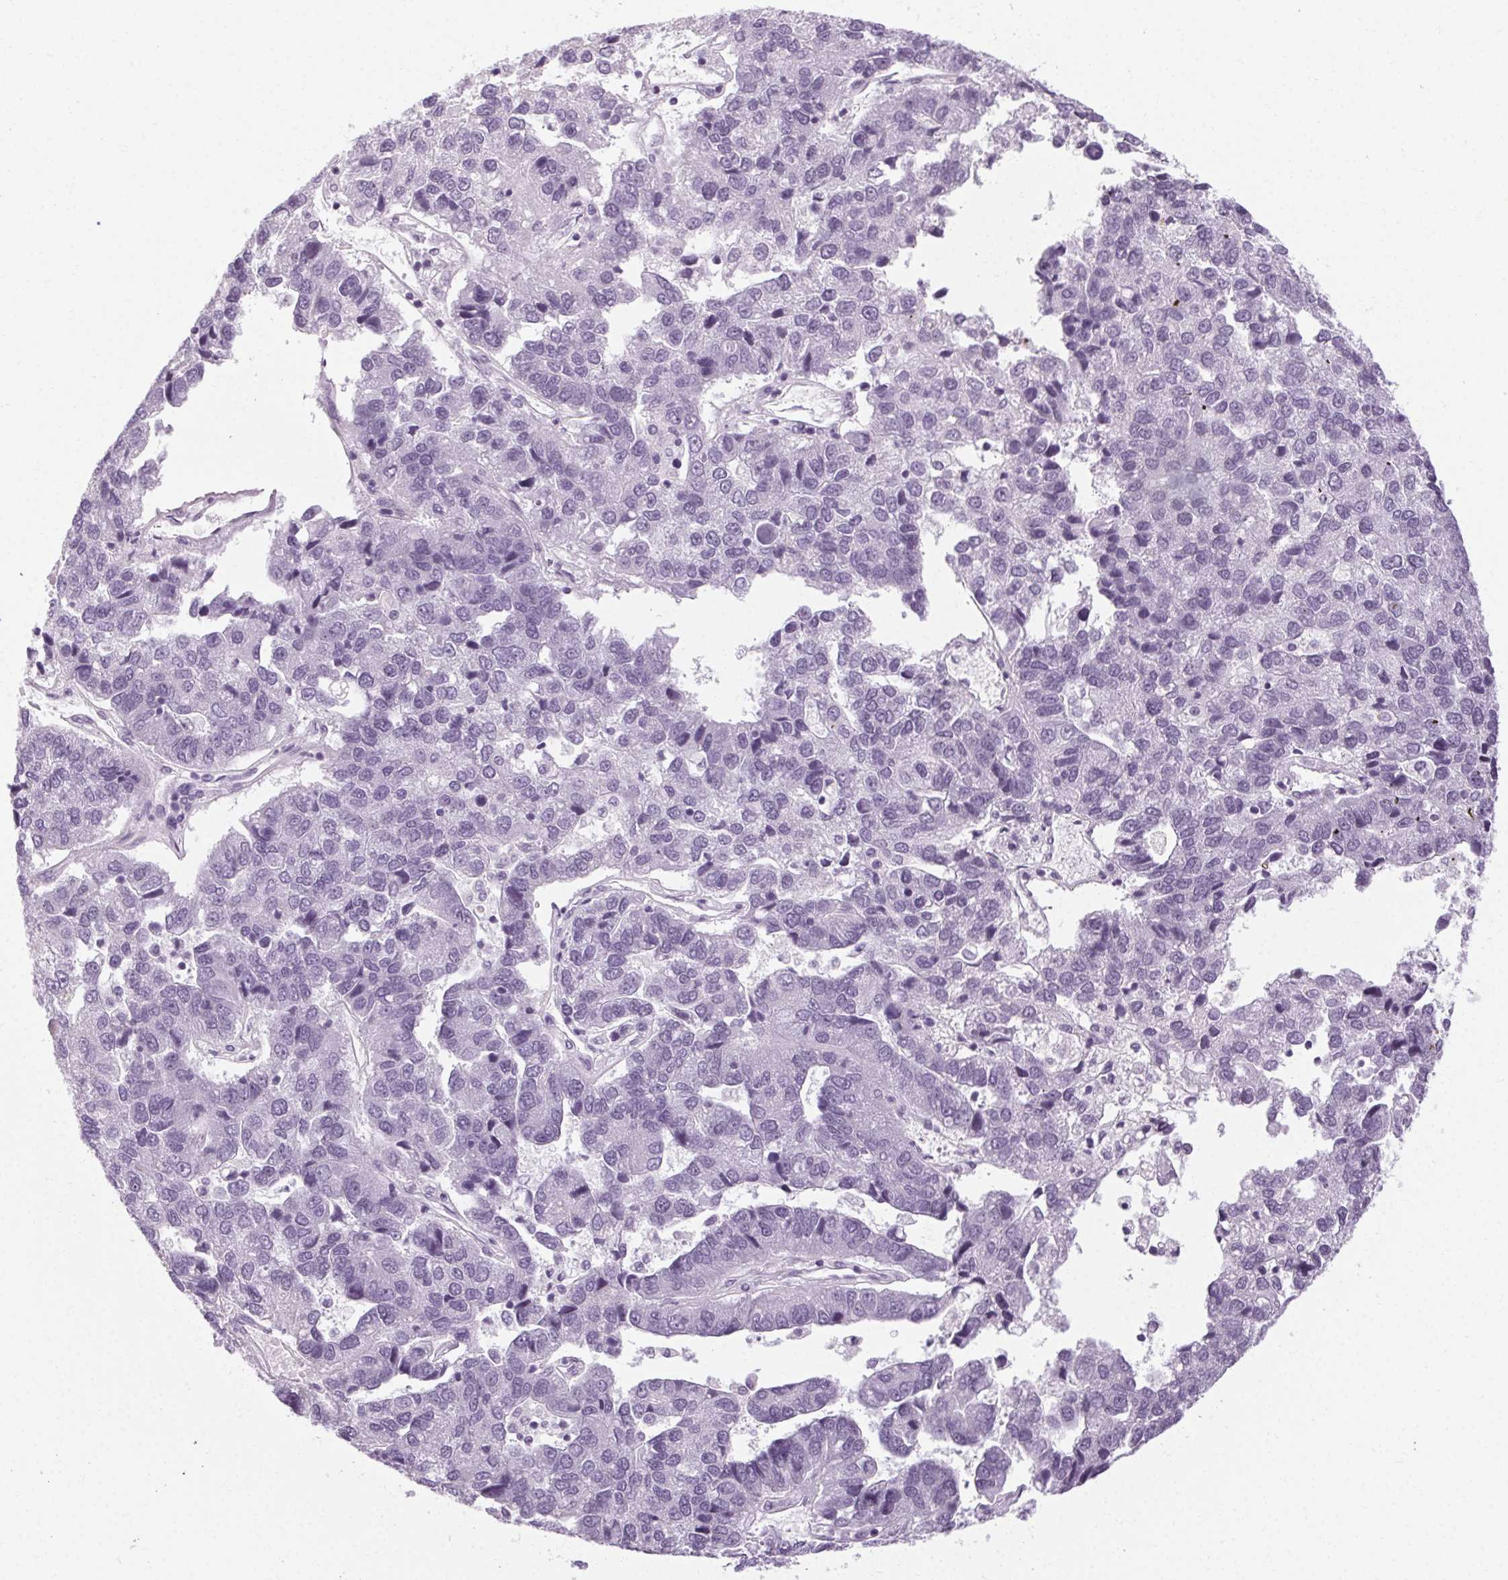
{"staining": {"intensity": "negative", "quantity": "none", "location": "none"}, "tissue": "pancreatic cancer", "cell_type": "Tumor cells", "image_type": "cancer", "snomed": [{"axis": "morphology", "description": "Adenocarcinoma, NOS"}, {"axis": "topography", "description": "Pancreas"}], "caption": "Immunohistochemical staining of adenocarcinoma (pancreatic) shows no significant expression in tumor cells.", "gene": "POMC", "patient": {"sex": "female", "age": 61}}